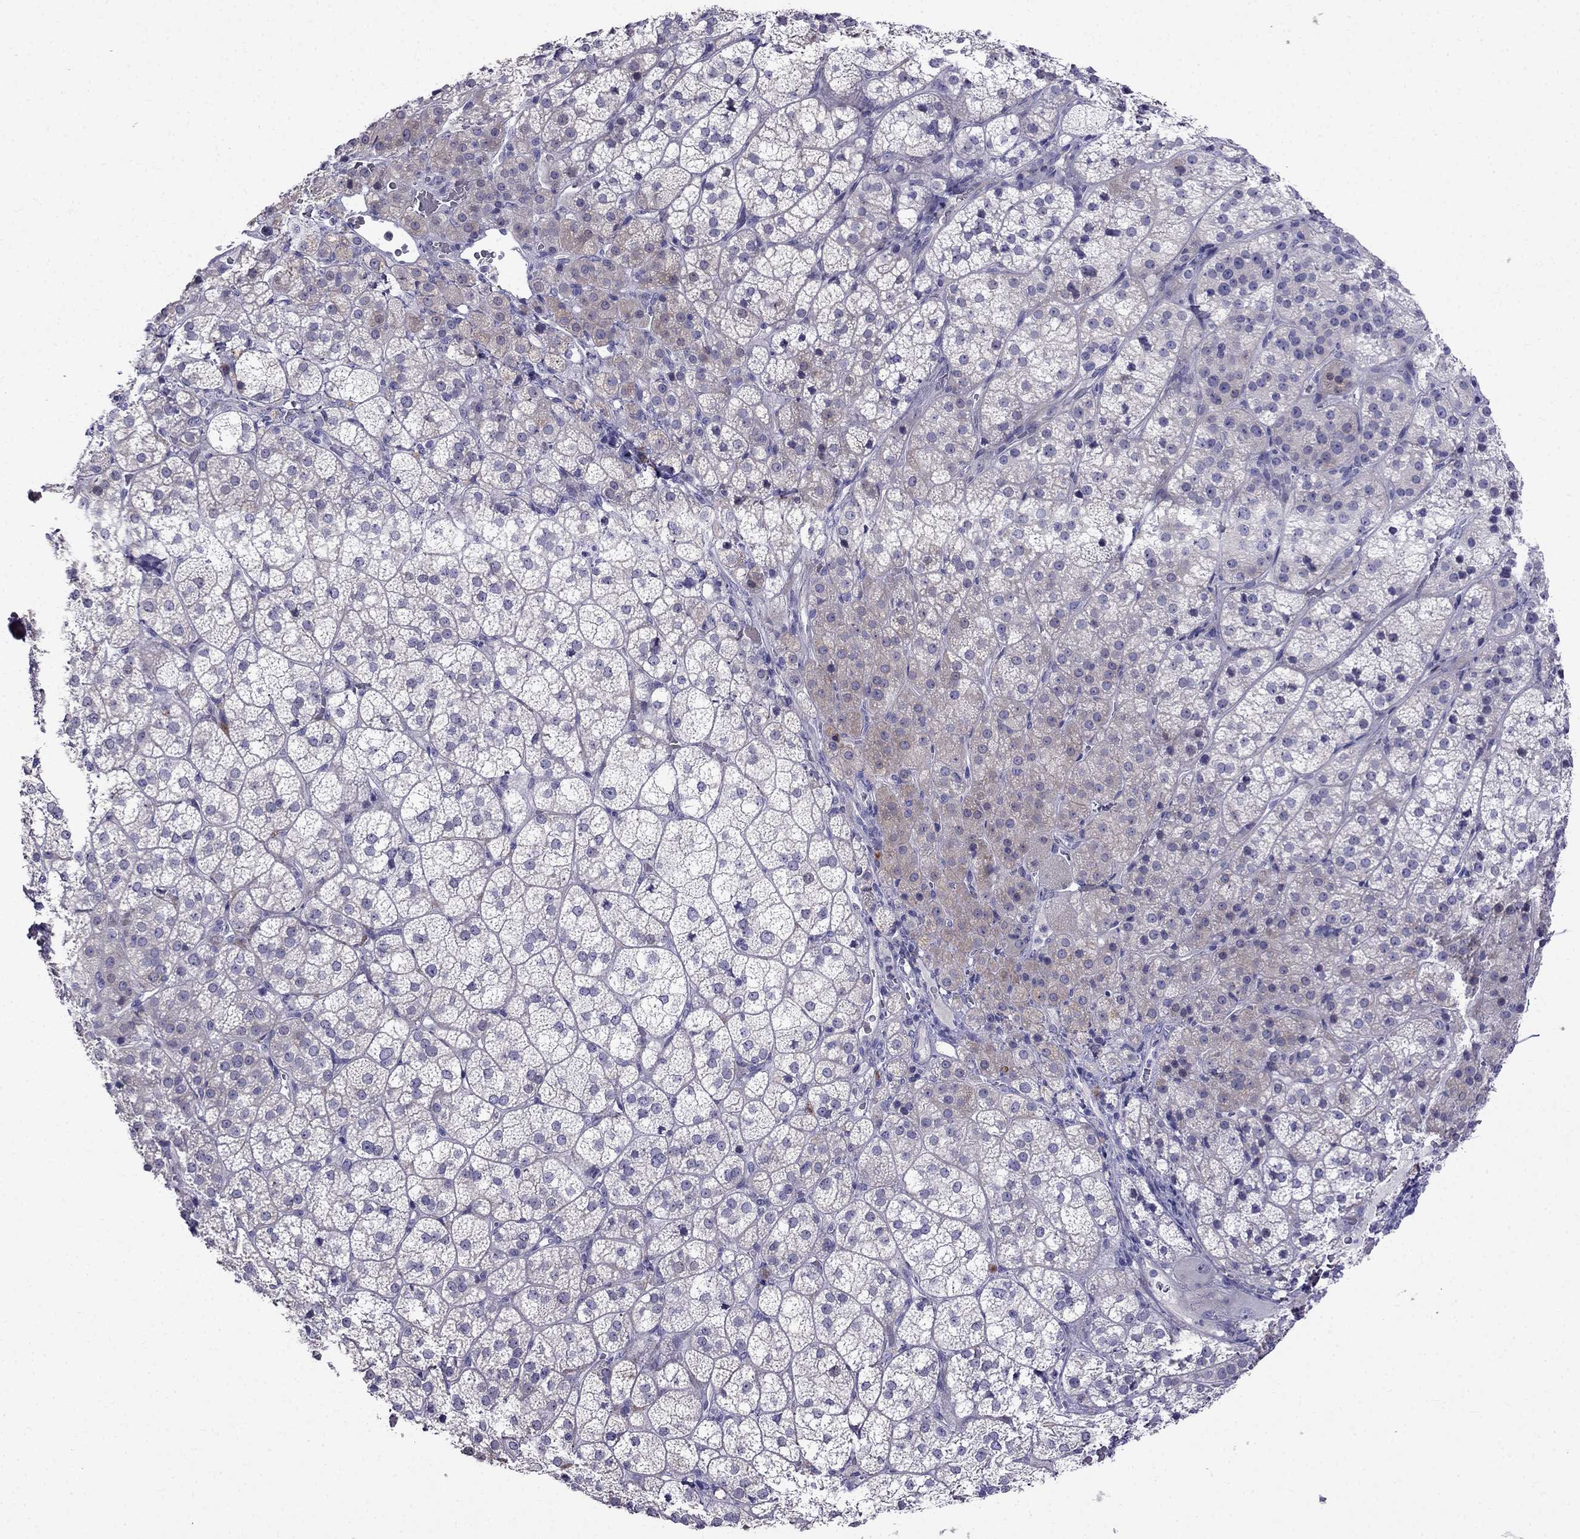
{"staining": {"intensity": "weak", "quantity": "25%-75%", "location": "cytoplasmic/membranous"}, "tissue": "adrenal gland", "cell_type": "Glandular cells", "image_type": "normal", "snomed": [{"axis": "morphology", "description": "Normal tissue, NOS"}, {"axis": "topography", "description": "Adrenal gland"}], "caption": "Immunohistochemistry (IHC) of benign adrenal gland reveals low levels of weak cytoplasmic/membranous expression in about 25%-75% of glandular cells. (DAB (3,3'-diaminobenzidine) = brown stain, brightfield microscopy at high magnification).", "gene": "PATE1", "patient": {"sex": "female", "age": 60}}